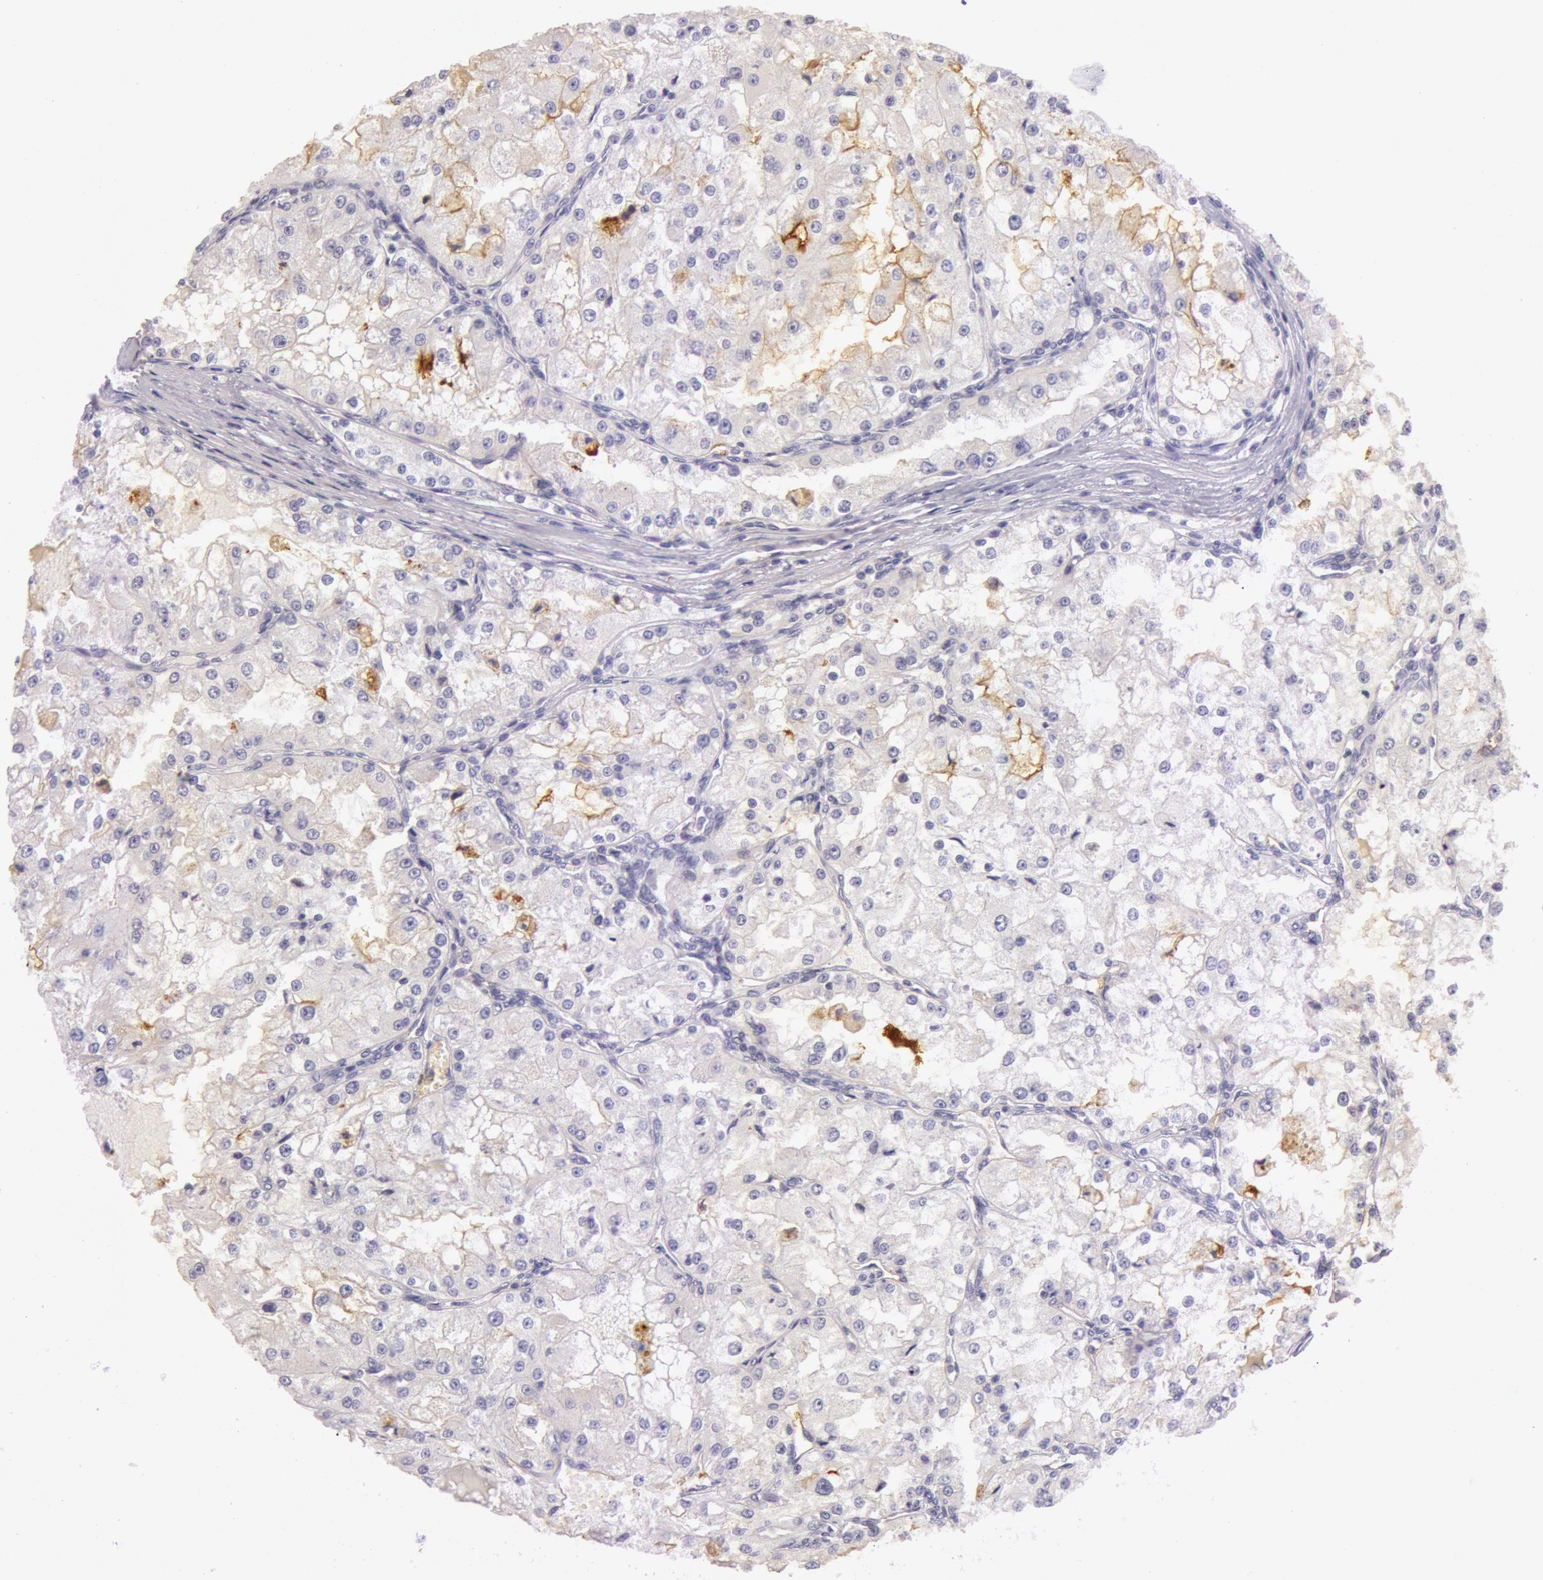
{"staining": {"intensity": "negative", "quantity": "none", "location": "none"}, "tissue": "renal cancer", "cell_type": "Tumor cells", "image_type": "cancer", "snomed": [{"axis": "morphology", "description": "Adenocarcinoma, NOS"}, {"axis": "topography", "description": "Kidney"}], "caption": "Tumor cells show no significant expression in renal adenocarcinoma.", "gene": "C4BPA", "patient": {"sex": "female", "age": 74}}